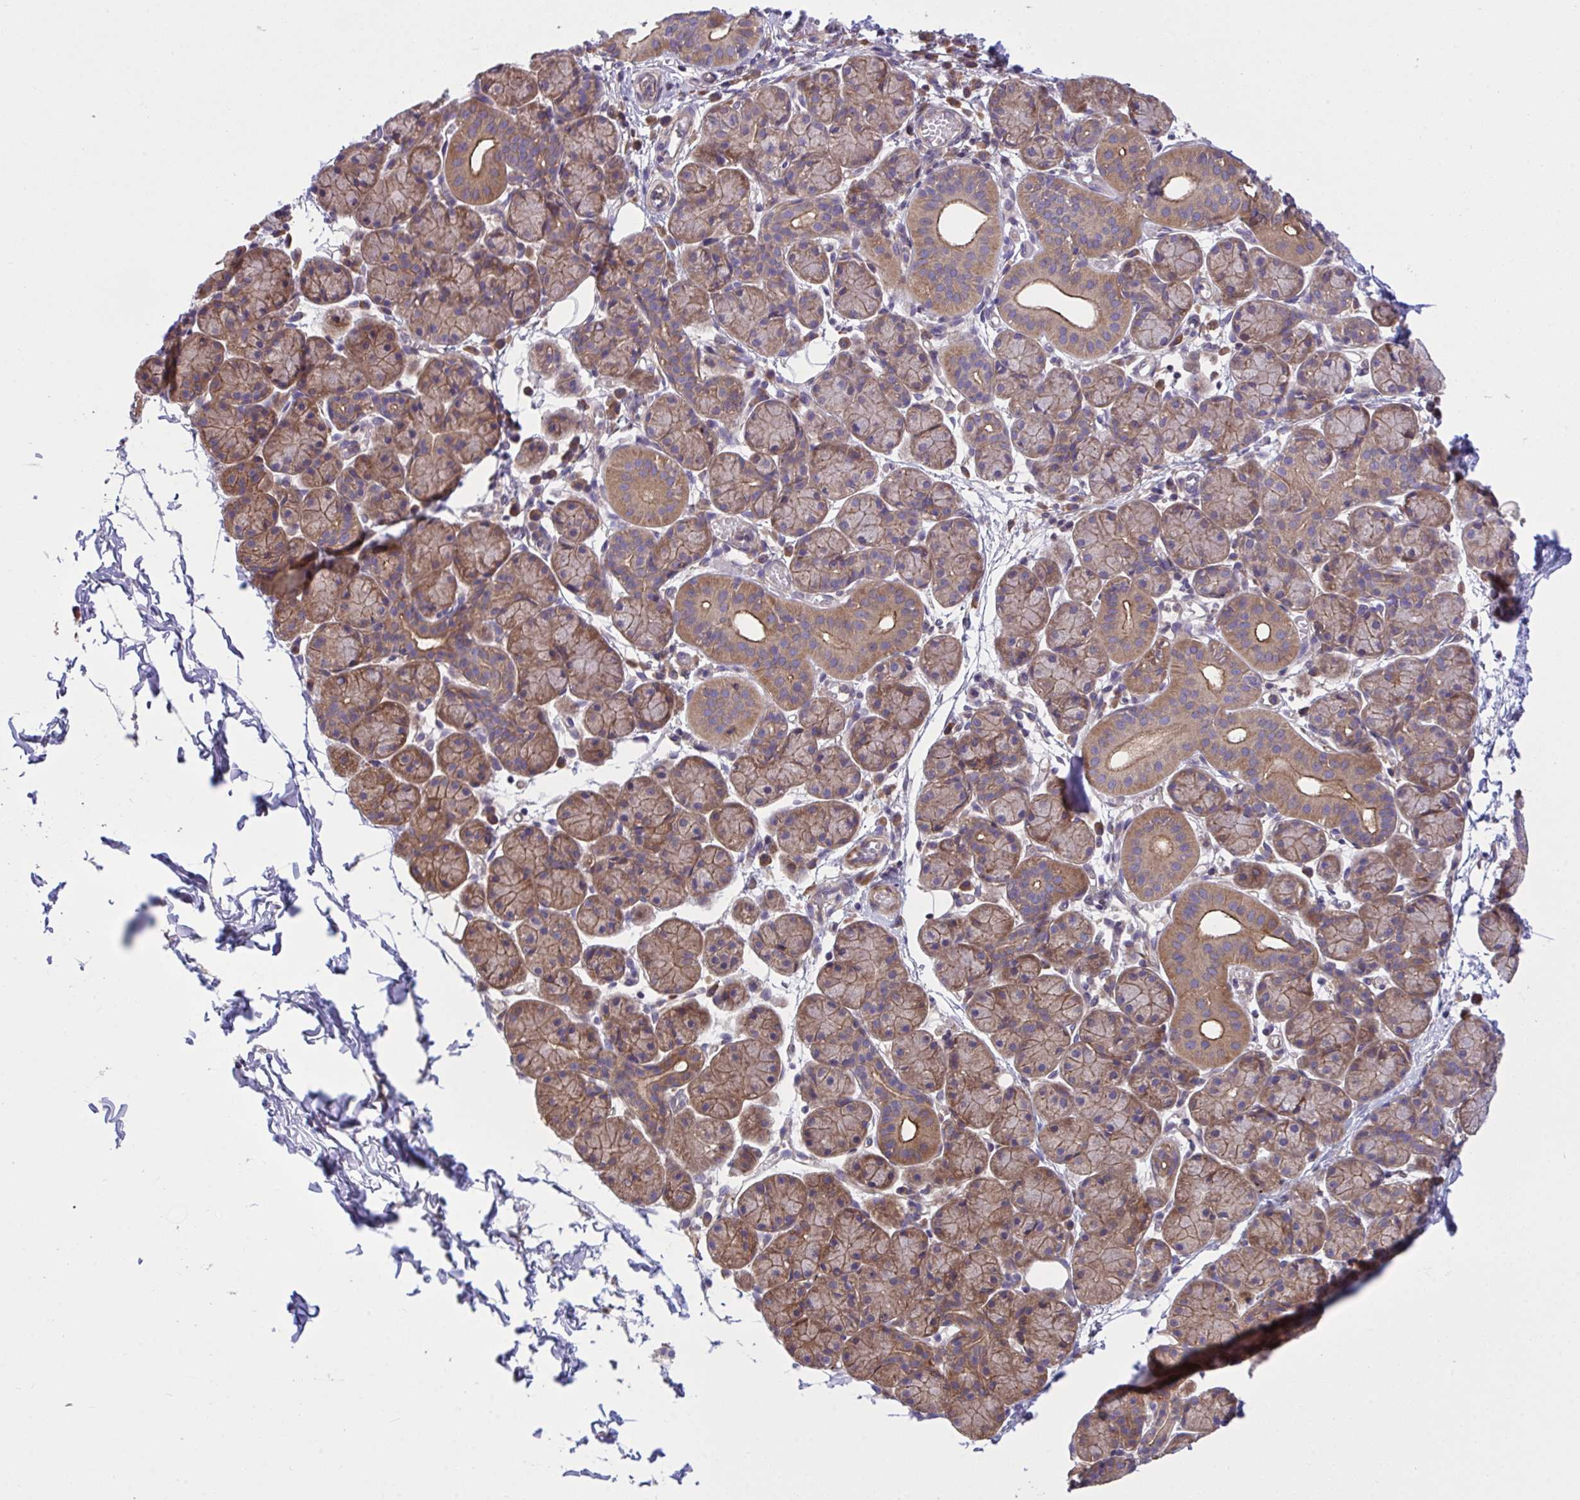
{"staining": {"intensity": "moderate", "quantity": ">75%", "location": "cytoplasmic/membranous"}, "tissue": "salivary gland", "cell_type": "Glandular cells", "image_type": "normal", "snomed": [{"axis": "morphology", "description": "Normal tissue, NOS"}, {"axis": "morphology", "description": "Inflammation, NOS"}, {"axis": "topography", "description": "Lymph node"}, {"axis": "topography", "description": "Salivary gland"}], "caption": "An image showing moderate cytoplasmic/membranous staining in about >75% of glandular cells in benign salivary gland, as visualized by brown immunohistochemical staining.", "gene": "GRB14", "patient": {"sex": "male", "age": 3}}